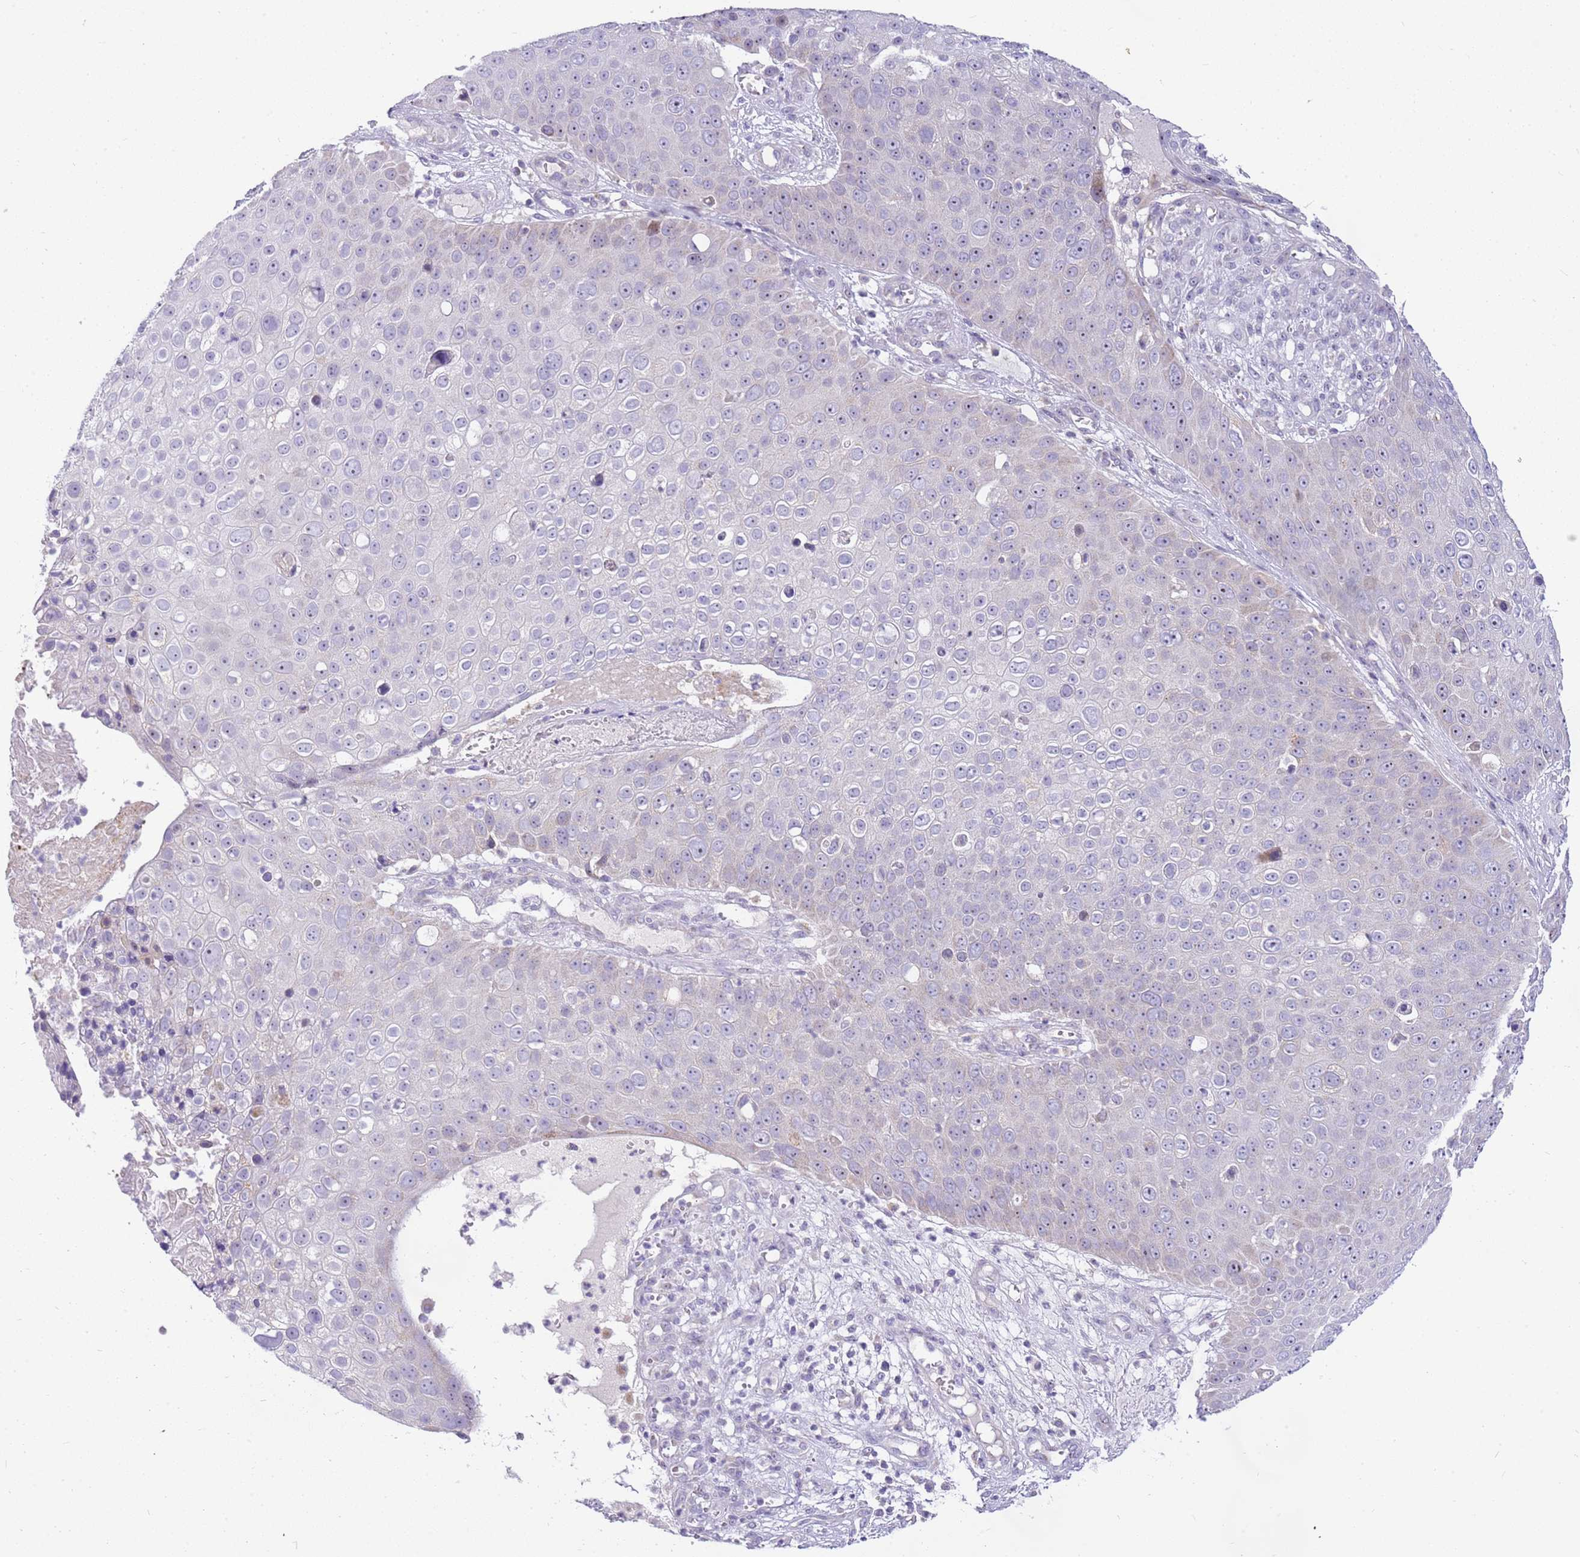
{"staining": {"intensity": "negative", "quantity": "none", "location": "none"}, "tissue": "skin cancer", "cell_type": "Tumor cells", "image_type": "cancer", "snomed": [{"axis": "morphology", "description": "Squamous cell carcinoma, NOS"}, {"axis": "topography", "description": "Skin"}], "caption": "Immunohistochemistry (IHC) image of neoplastic tissue: human squamous cell carcinoma (skin) stained with DAB displays no significant protein staining in tumor cells. (IHC, brightfield microscopy, high magnification).", "gene": "DNAJA3", "patient": {"sex": "male", "age": 71}}